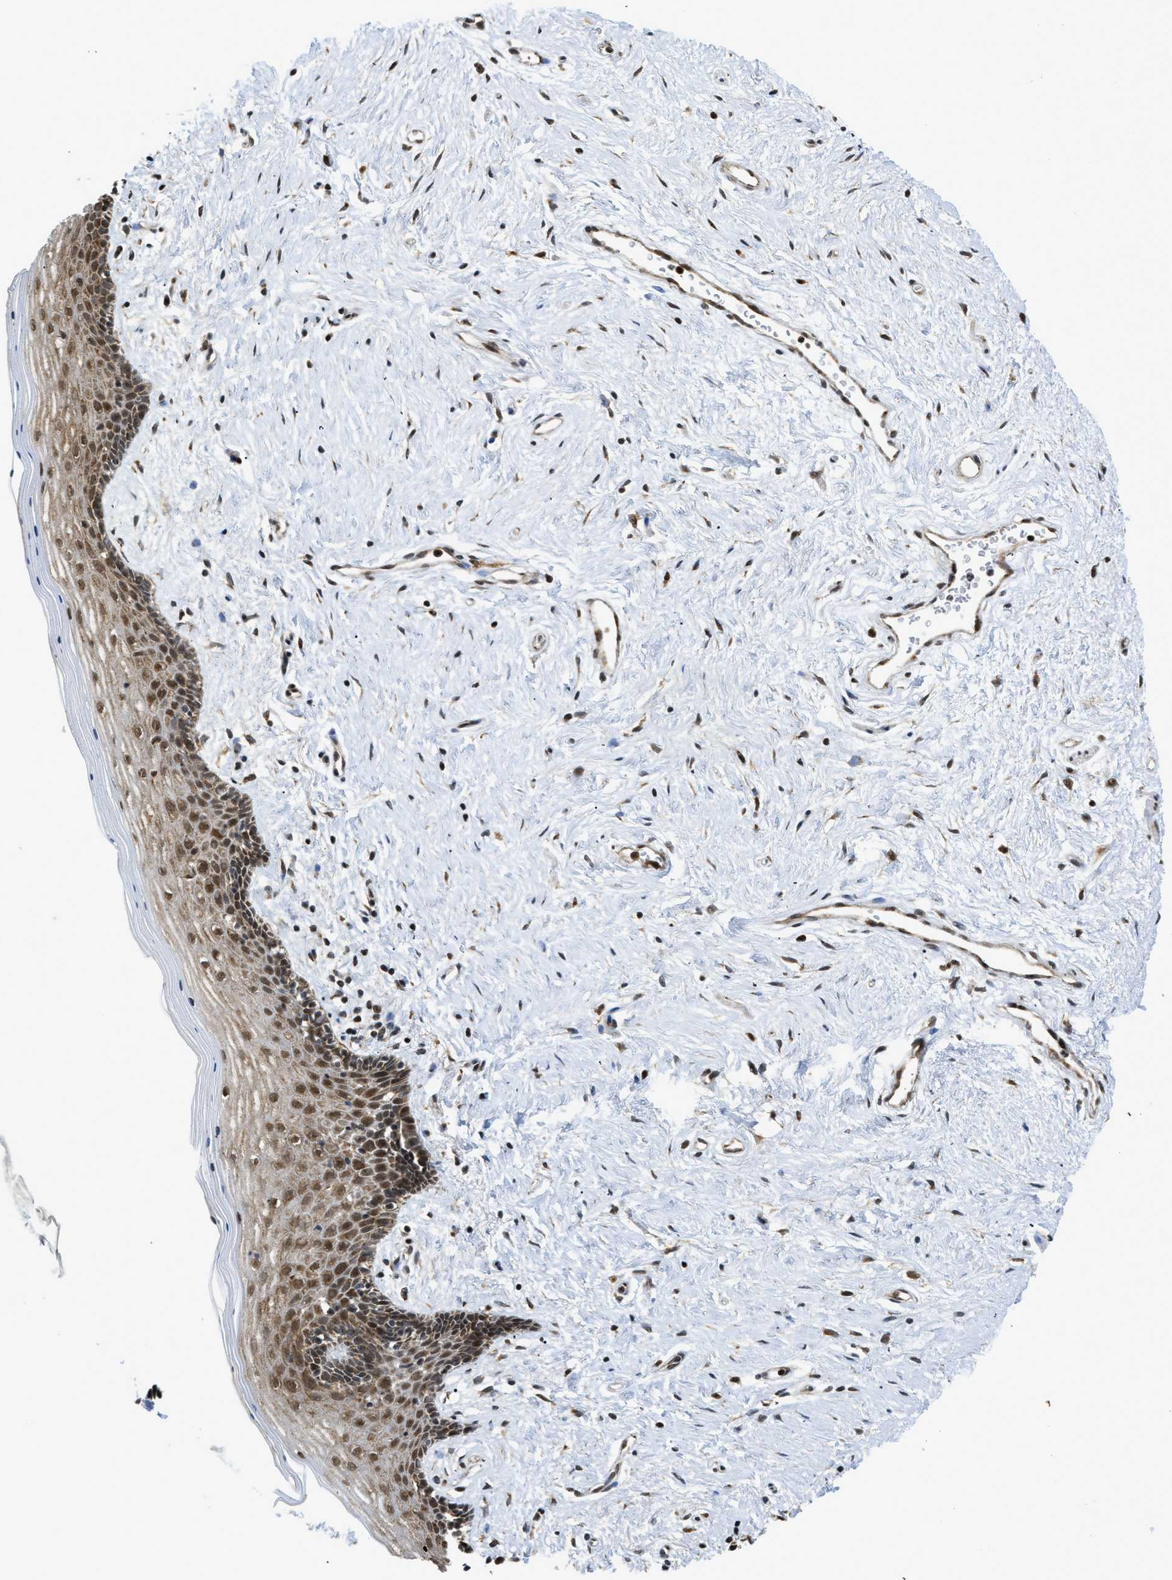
{"staining": {"intensity": "moderate", "quantity": "25%-75%", "location": "cytoplasmic/membranous,nuclear"}, "tissue": "vagina", "cell_type": "Squamous epithelial cells", "image_type": "normal", "snomed": [{"axis": "morphology", "description": "Normal tissue, NOS"}, {"axis": "topography", "description": "Vagina"}], "caption": "A photomicrograph of vagina stained for a protein shows moderate cytoplasmic/membranous,nuclear brown staining in squamous epithelial cells. The protein of interest is shown in brown color, while the nuclei are stained blue.", "gene": "TACC1", "patient": {"sex": "female", "age": 44}}